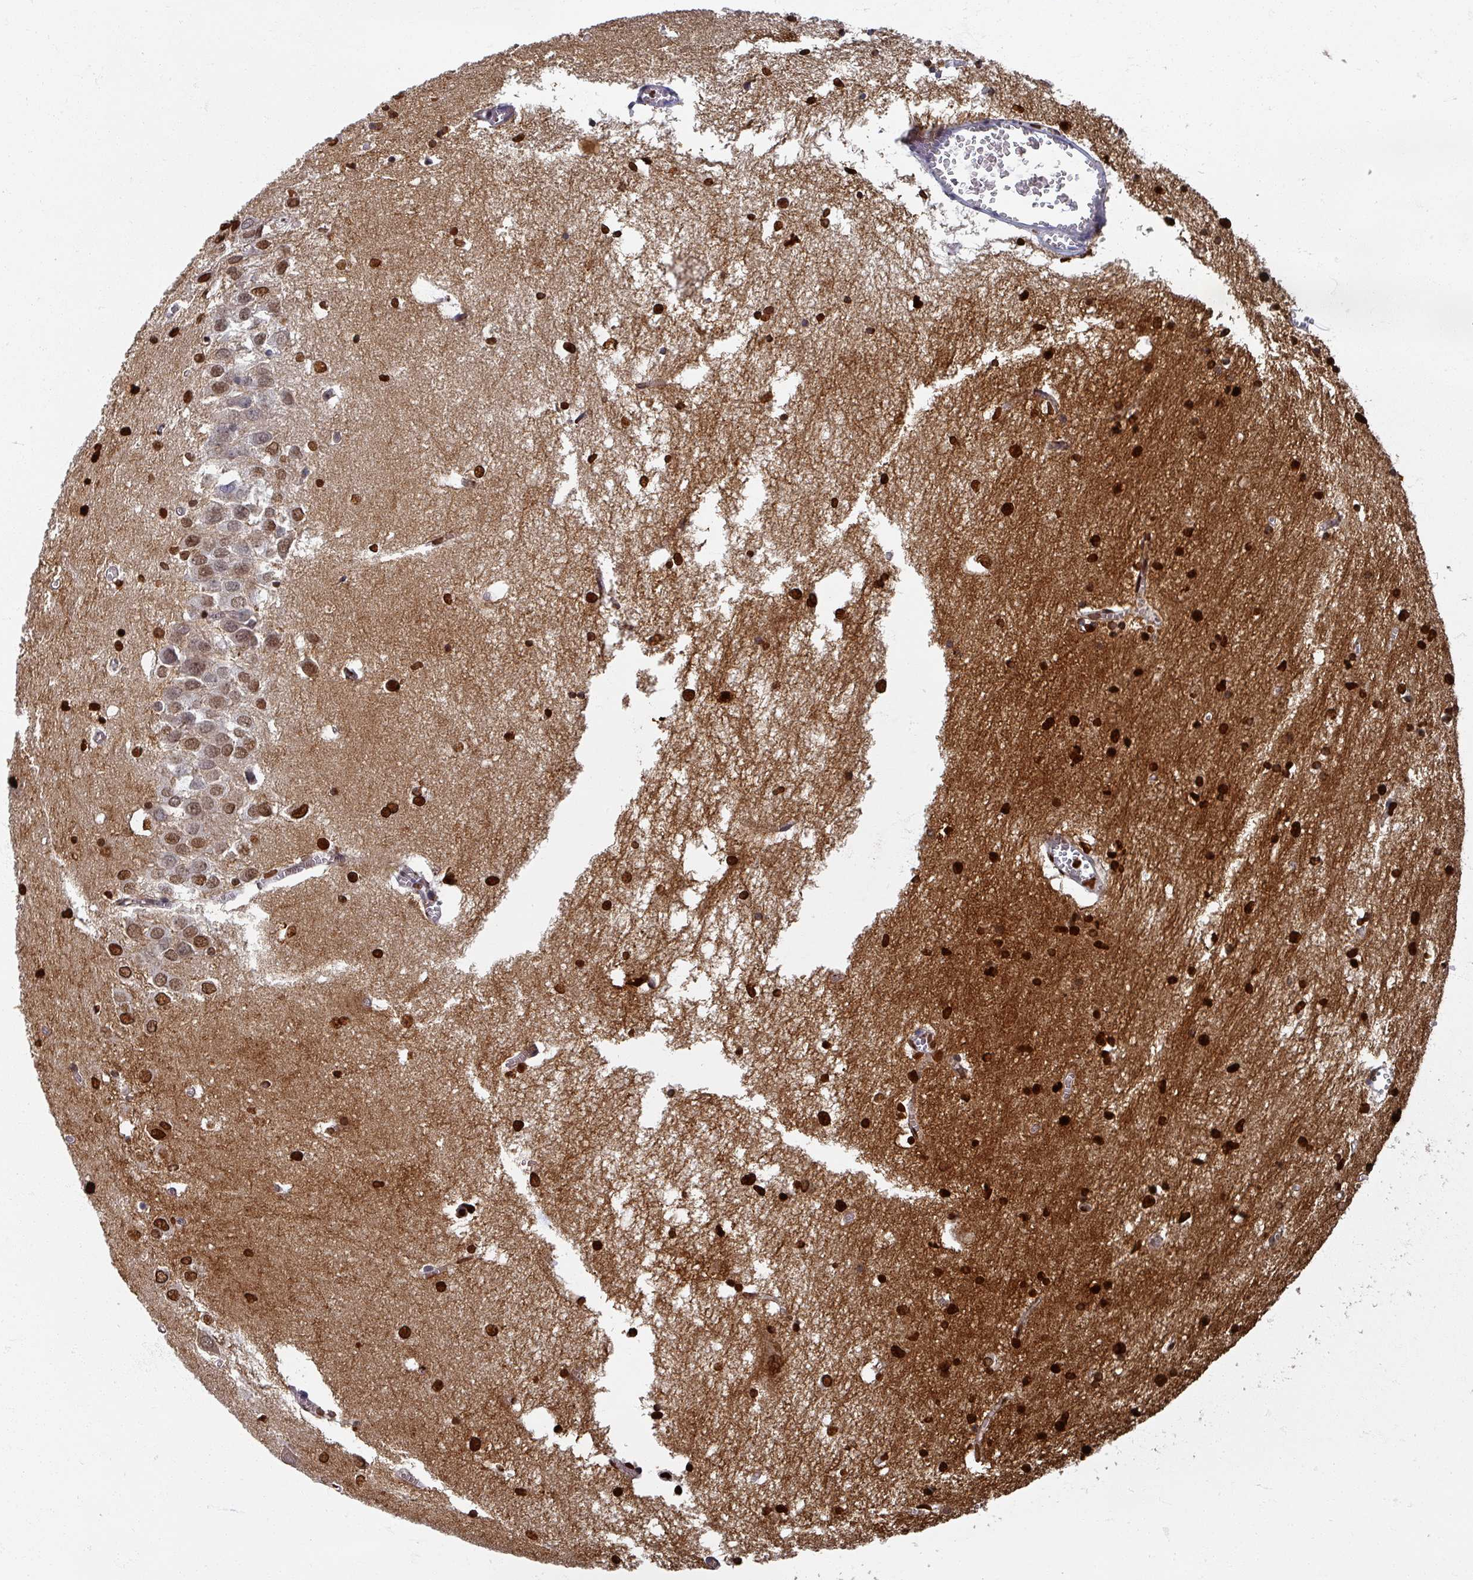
{"staining": {"intensity": "strong", "quantity": "25%-75%", "location": "nuclear"}, "tissue": "hippocampus", "cell_type": "Glial cells", "image_type": "normal", "snomed": [{"axis": "morphology", "description": "Normal tissue, NOS"}, {"axis": "topography", "description": "Hippocampus"}], "caption": "Immunohistochemical staining of normal hippocampus reveals strong nuclear protein positivity in approximately 25%-75% of glial cells. (Brightfield microscopy of DAB IHC at high magnification).", "gene": "OMG", "patient": {"sex": "male", "age": 70}}